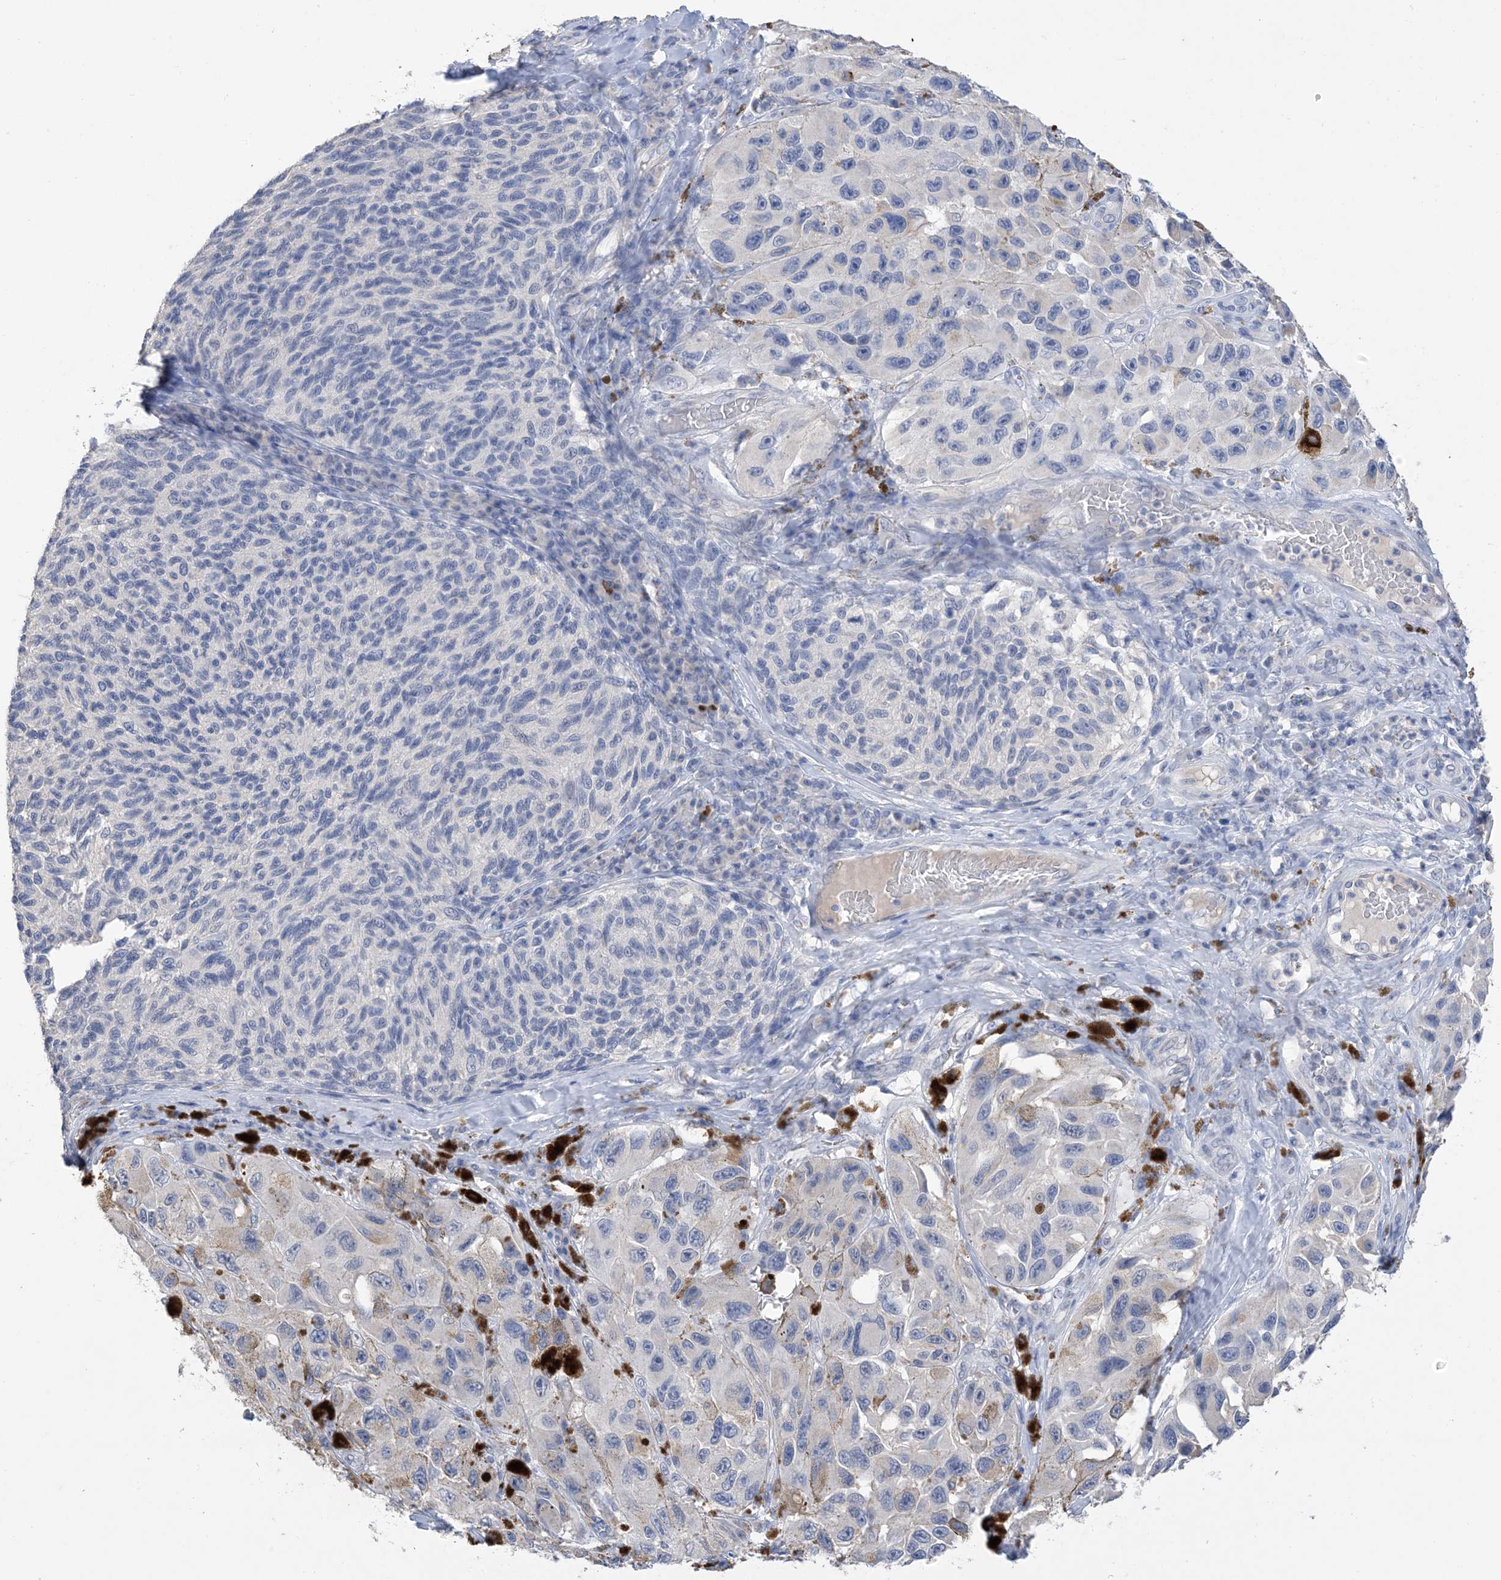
{"staining": {"intensity": "negative", "quantity": "none", "location": "none"}, "tissue": "melanoma", "cell_type": "Tumor cells", "image_type": "cancer", "snomed": [{"axis": "morphology", "description": "Malignant melanoma, NOS"}, {"axis": "topography", "description": "Skin"}], "caption": "Malignant melanoma was stained to show a protein in brown. There is no significant expression in tumor cells.", "gene": "DSC3", "patient": {"sex": "female", "age": 73}}